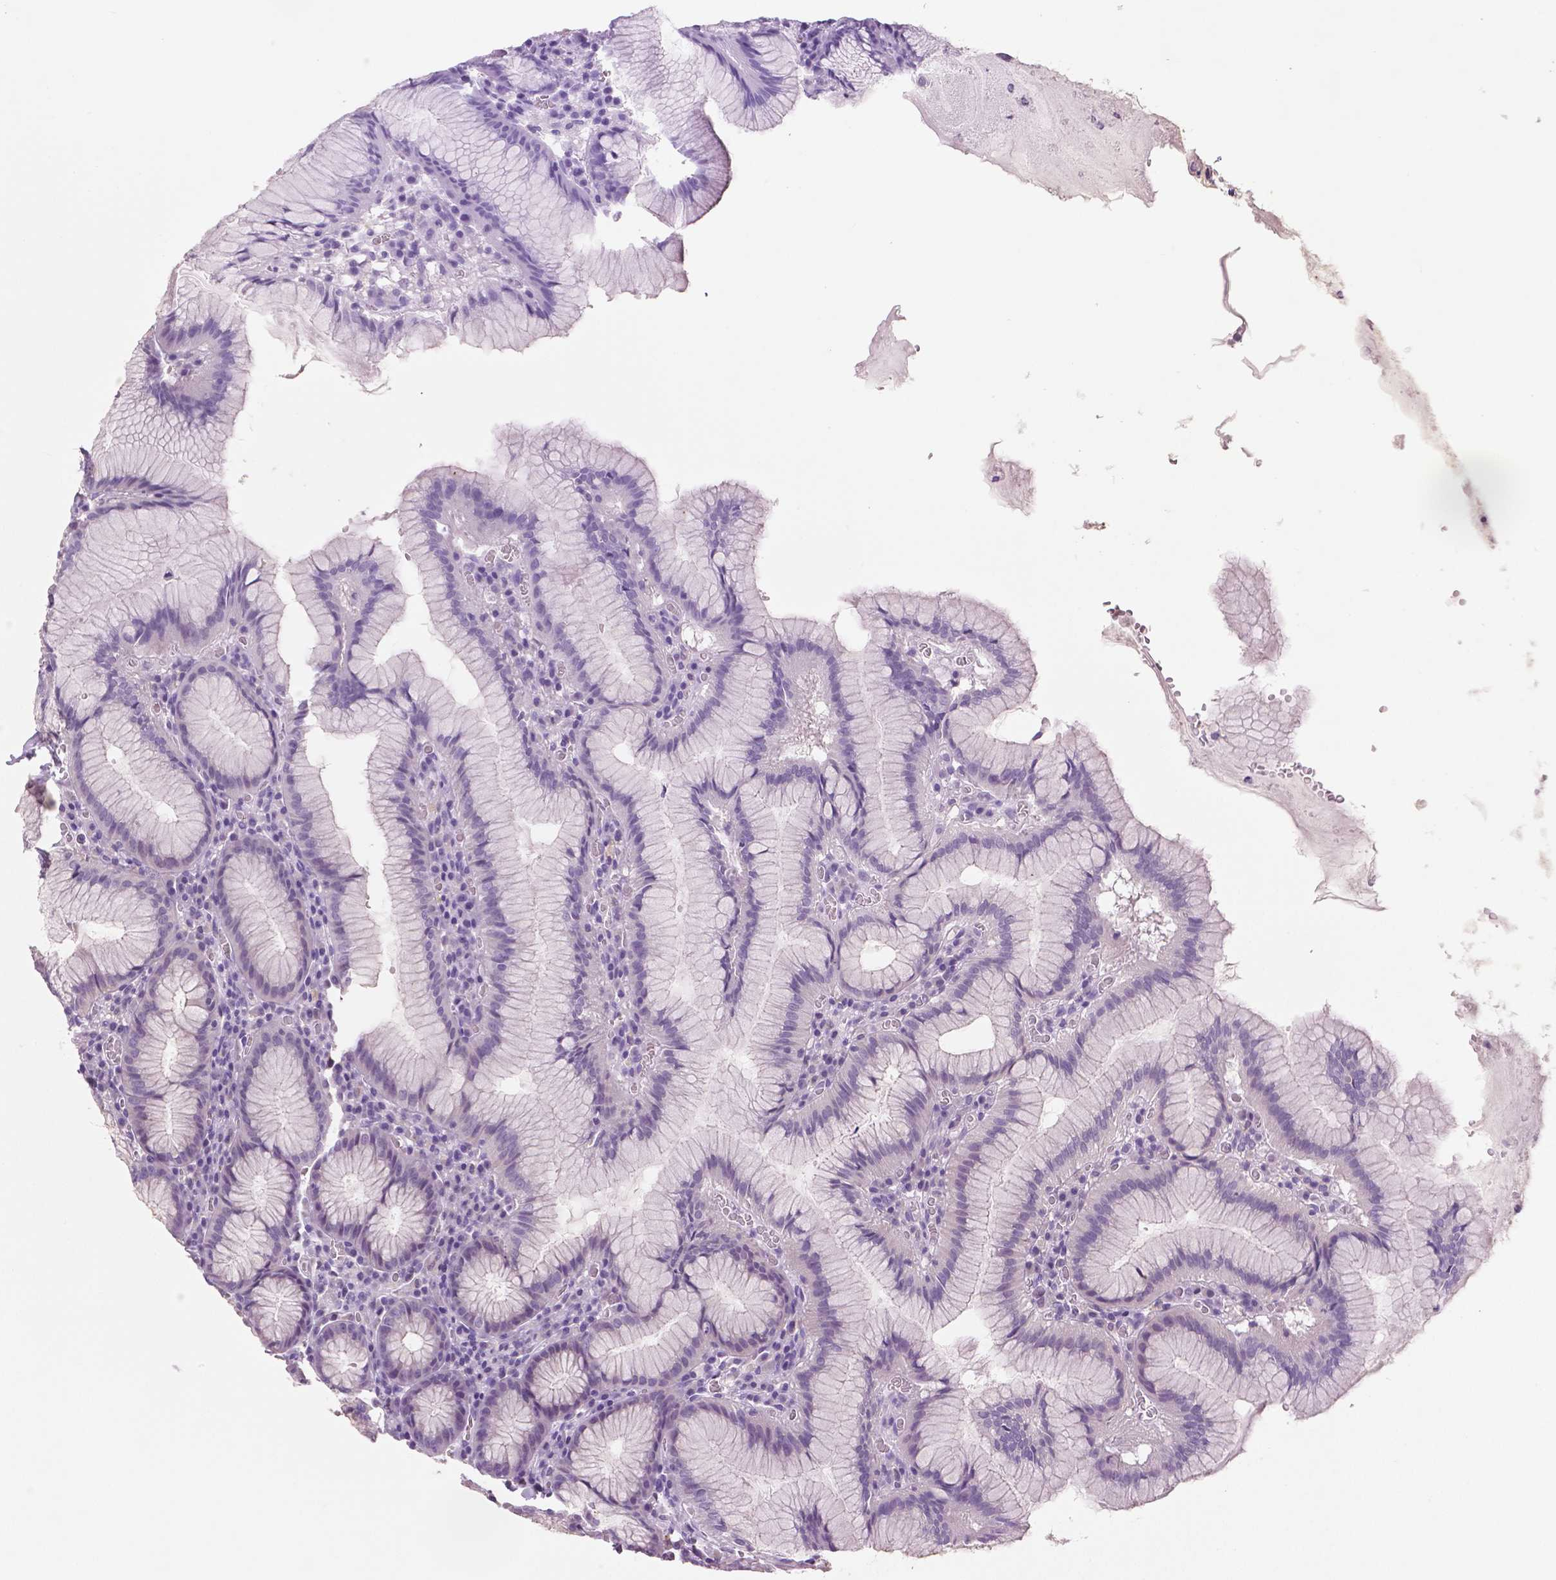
{"staining": {"intensity": "negative", "quantity": "none", "location": "none"}, "tissue": "stomach", "cell_type": "Glandular cells", "image_type": "normal", "snomed": [{"axis": "morphology", "description": "Normal tissue, NOS"}, {"axis": "topography", "description": "Stomach"}], "caption": "The histopathology image shows no staining of glandular cells in benign stomach. (Stains: DAB IHC with hematoxylin counter stain, Microscopy: brightfield microscopy at high magnification).", "gene": "DNAH12", "patient": {"sex": "male", "age": 55}}